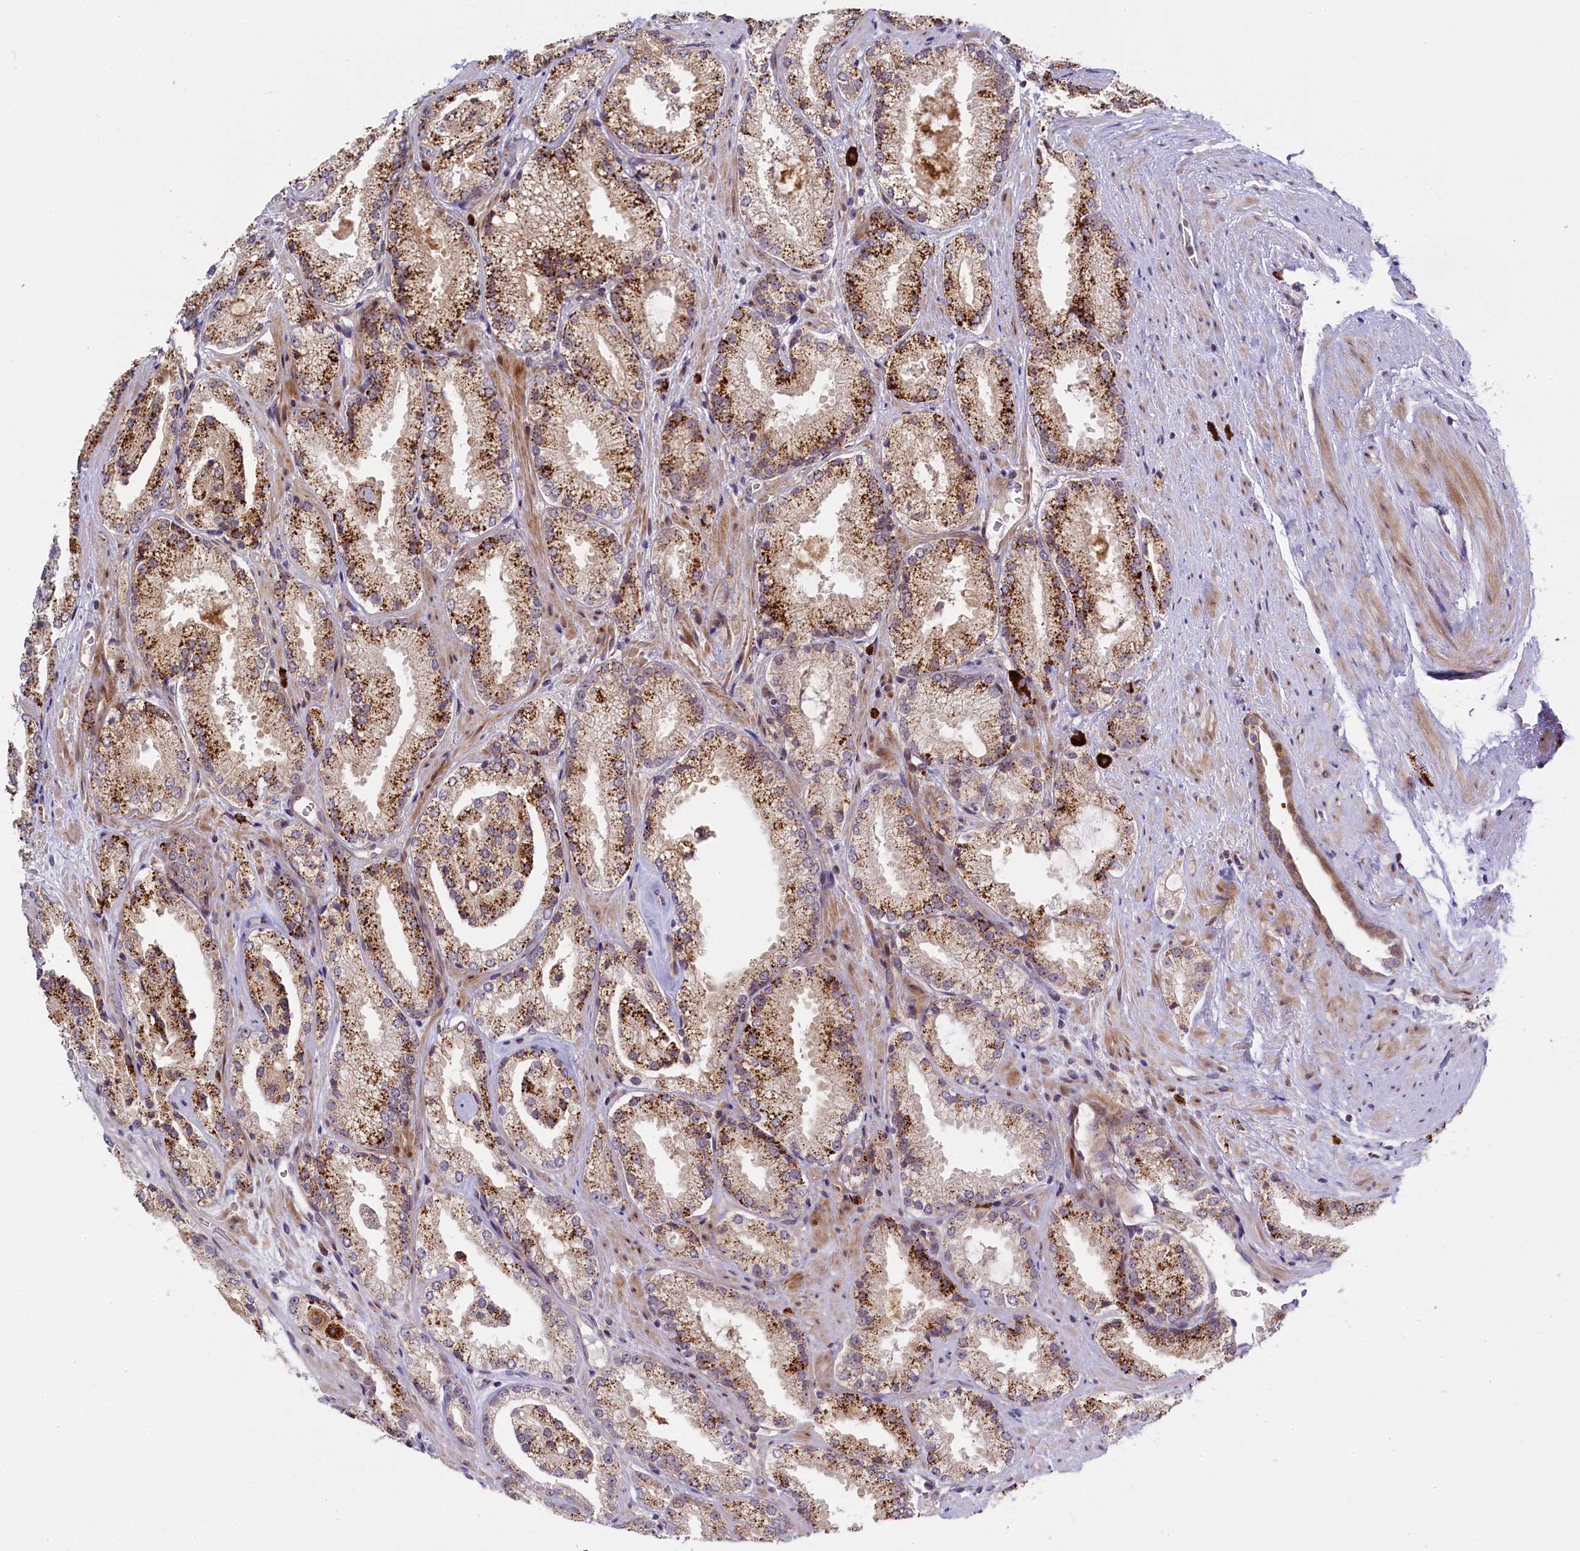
{"staining": {"intensity": "strong", "quantity": "25%-75%", "location": "cytoplasmic/membranous"}, "tissue": "prostate cancer", "cell_type": "Tumor cells", "image_type": "cancer", "snomed": [{"axis": "morphology", "description": "Adenocarcinoma, High grade"}, {"axis": "topography", "description": "Prostate"}], "caption": "Immunohistochemistry (IHC) (DAB (3,3'-diaminobenzidine)) staining of prostate cancer (high-grade adenocarcinoma) shows strong cytoplasmic/membranous protein expression in about 25%-75% of tumor cells. The protein of interest is stained brown, and the nuclei are stained in blue (DAB (3,3'-diaminobenzidine) IHC with brightfield microscopy, high magnification).", "gene": "CCL23", "patient": {"sex": "male", "age": 73}}